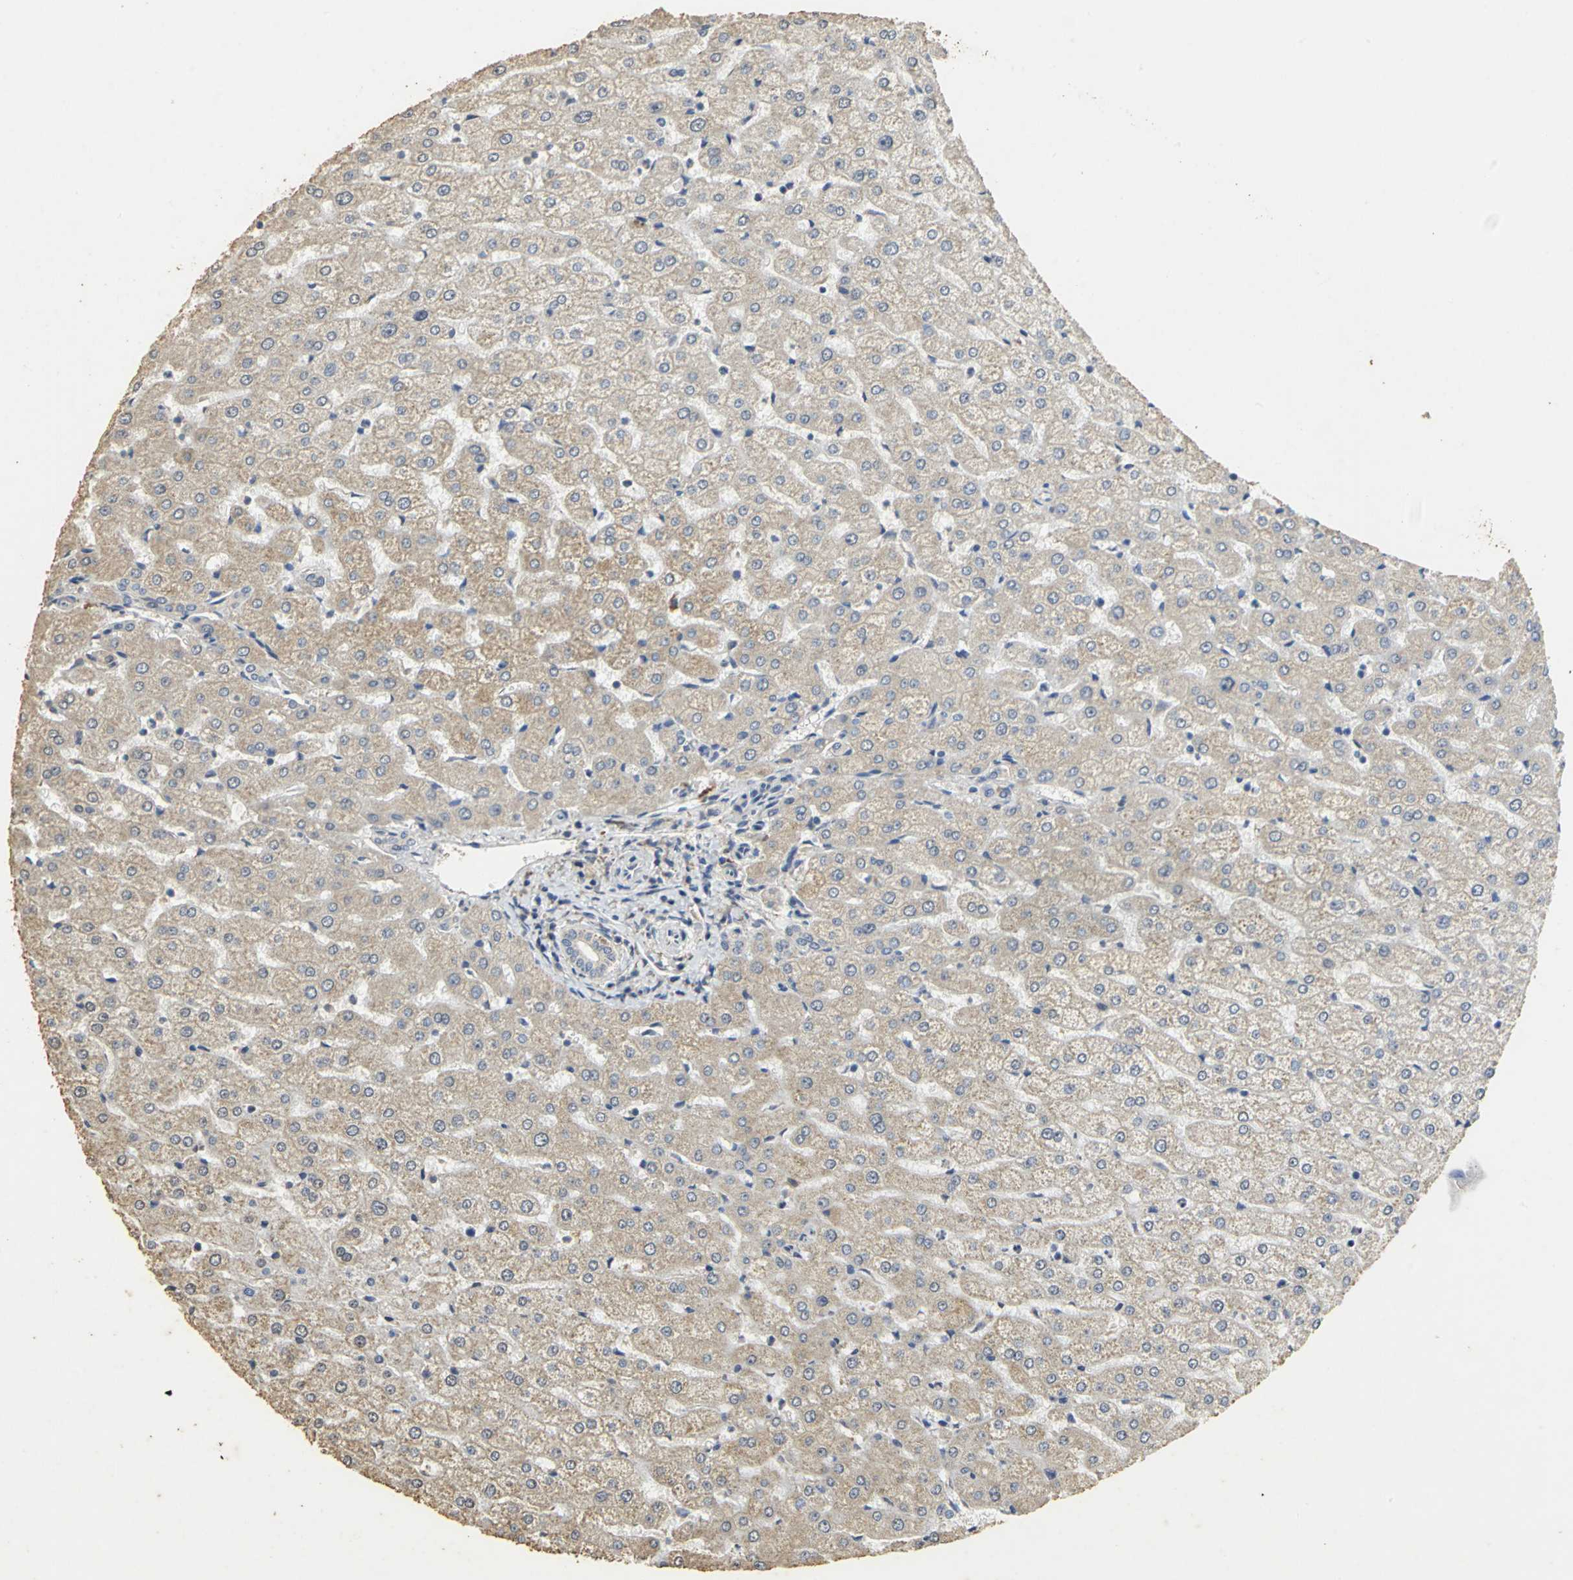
{"staining": {"intensity": "weak", "quantity": "<25%", "location": "cytoplasmic/membranous"}, "tissue": "liver", "cell_type": "Cholangiocytes", "image_type": "normal", "snomed": [{"axis": "morphology", "description": "Normal tissue, NOS"}, {"axis": "morphology", "description": "Fibrosis, NOS"}, {"axis": "topography", "description": "Liver"}], "caption": "IHC image of unremarkable liver stained for a protein (brown), which demonstrates no staining in cholangiocytes.", "gene": "ACSL4", "patient": {"sex": "female", "age": 29}}